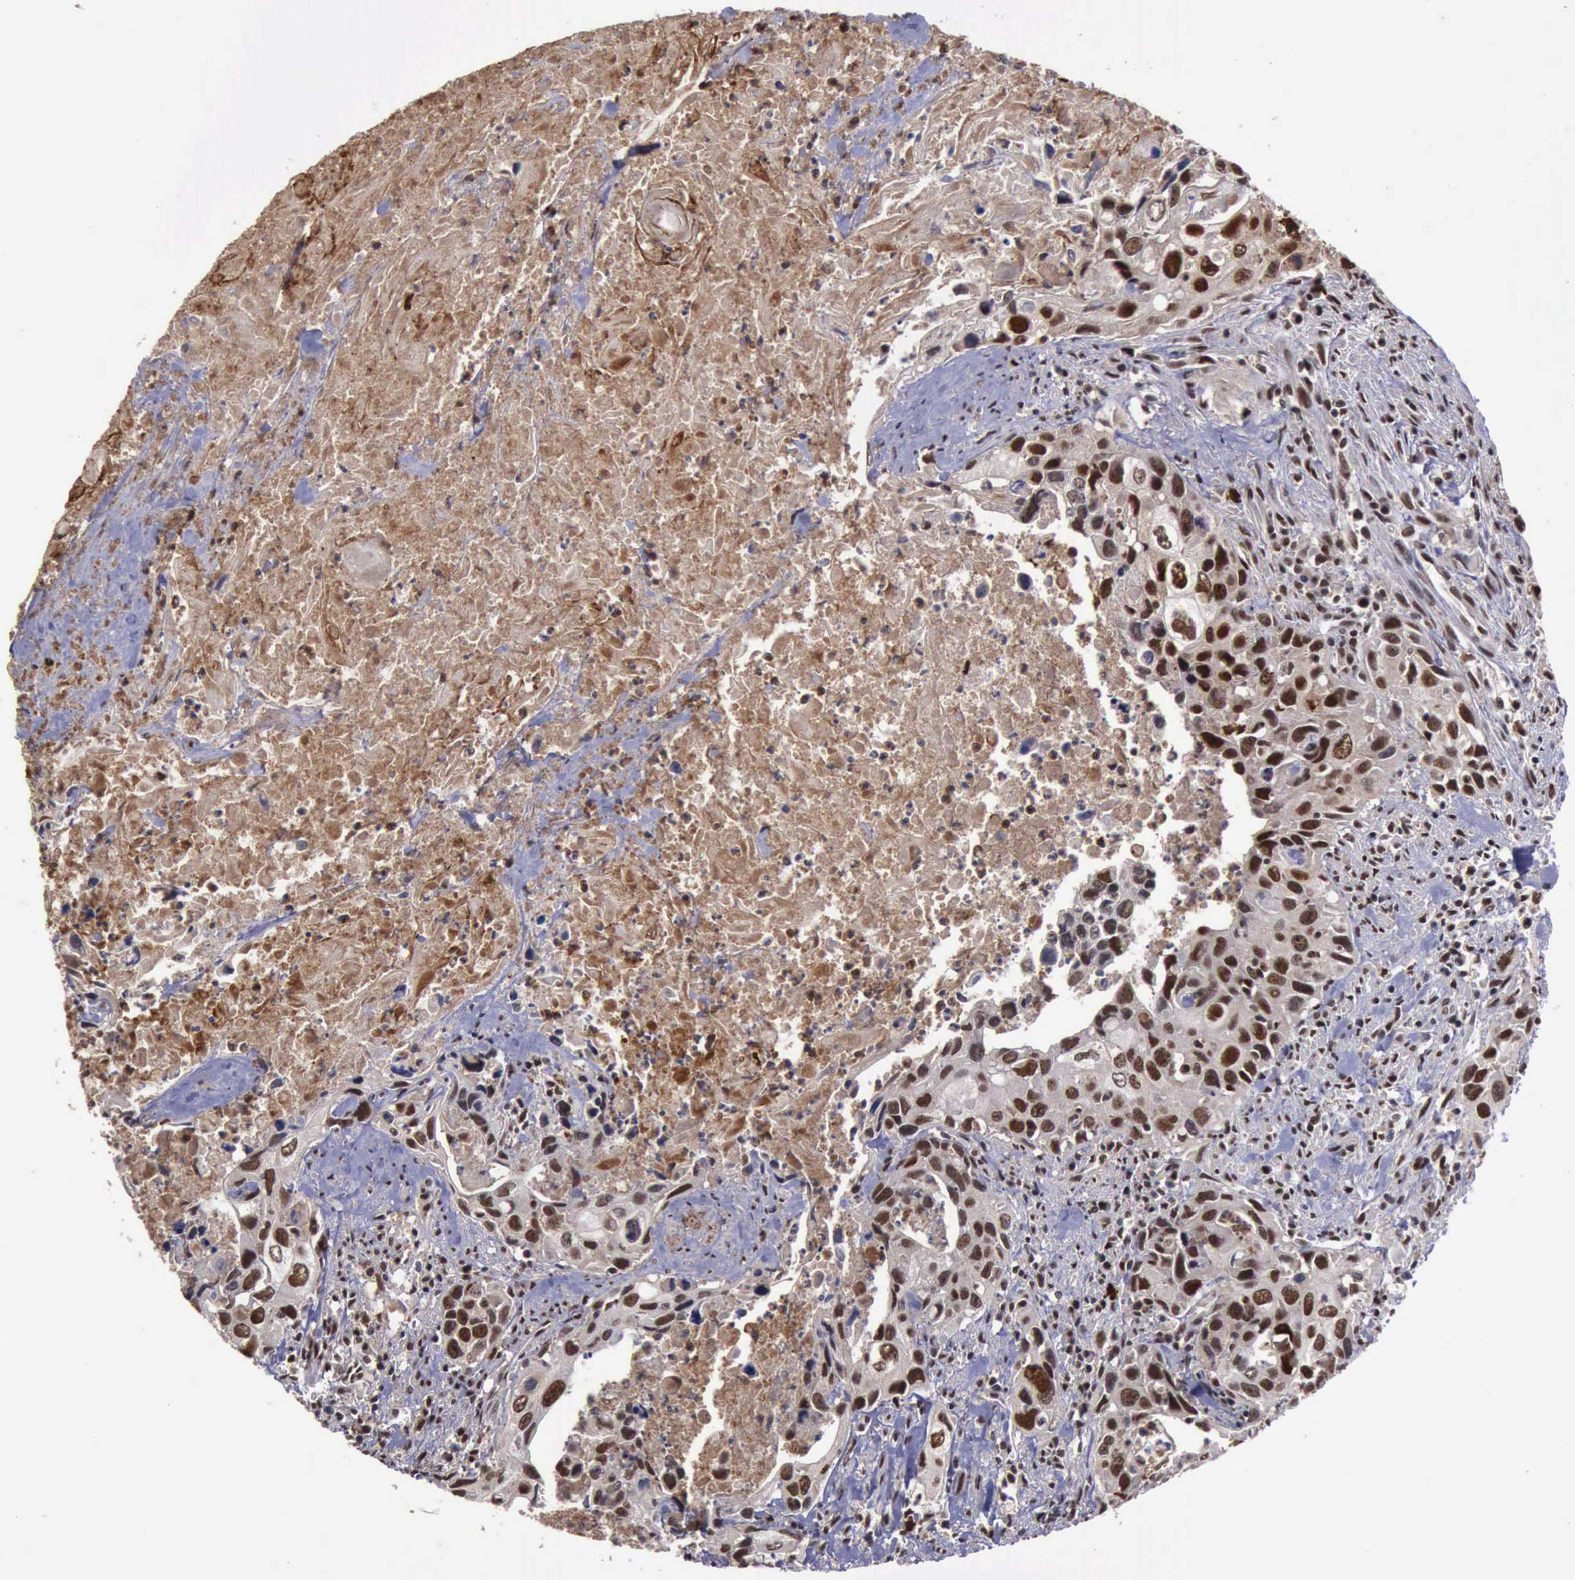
{"staining": {"intensity": "strong", "quantity": ">75%", "location": "cytoplasmic/membranous,nuclear"}, "tissue": "urothelial cancer", "cell_type": "Tumor cells", "image_type": "cancer", "snomed": [{"axis": "morphology", "description": "Urothelial carcinoma, High grade"}, {"axis": "topography", "description": "Urinary bladder"}], "caption": "Strong cytoplasmic/membranous and nuclear expression is seen in approximately >75% of tumor cells in urothelial cancer. Nuclei are stained in blue.", "gene": "TRMT2A", "patient": {"sex": "male", "age": 71}}